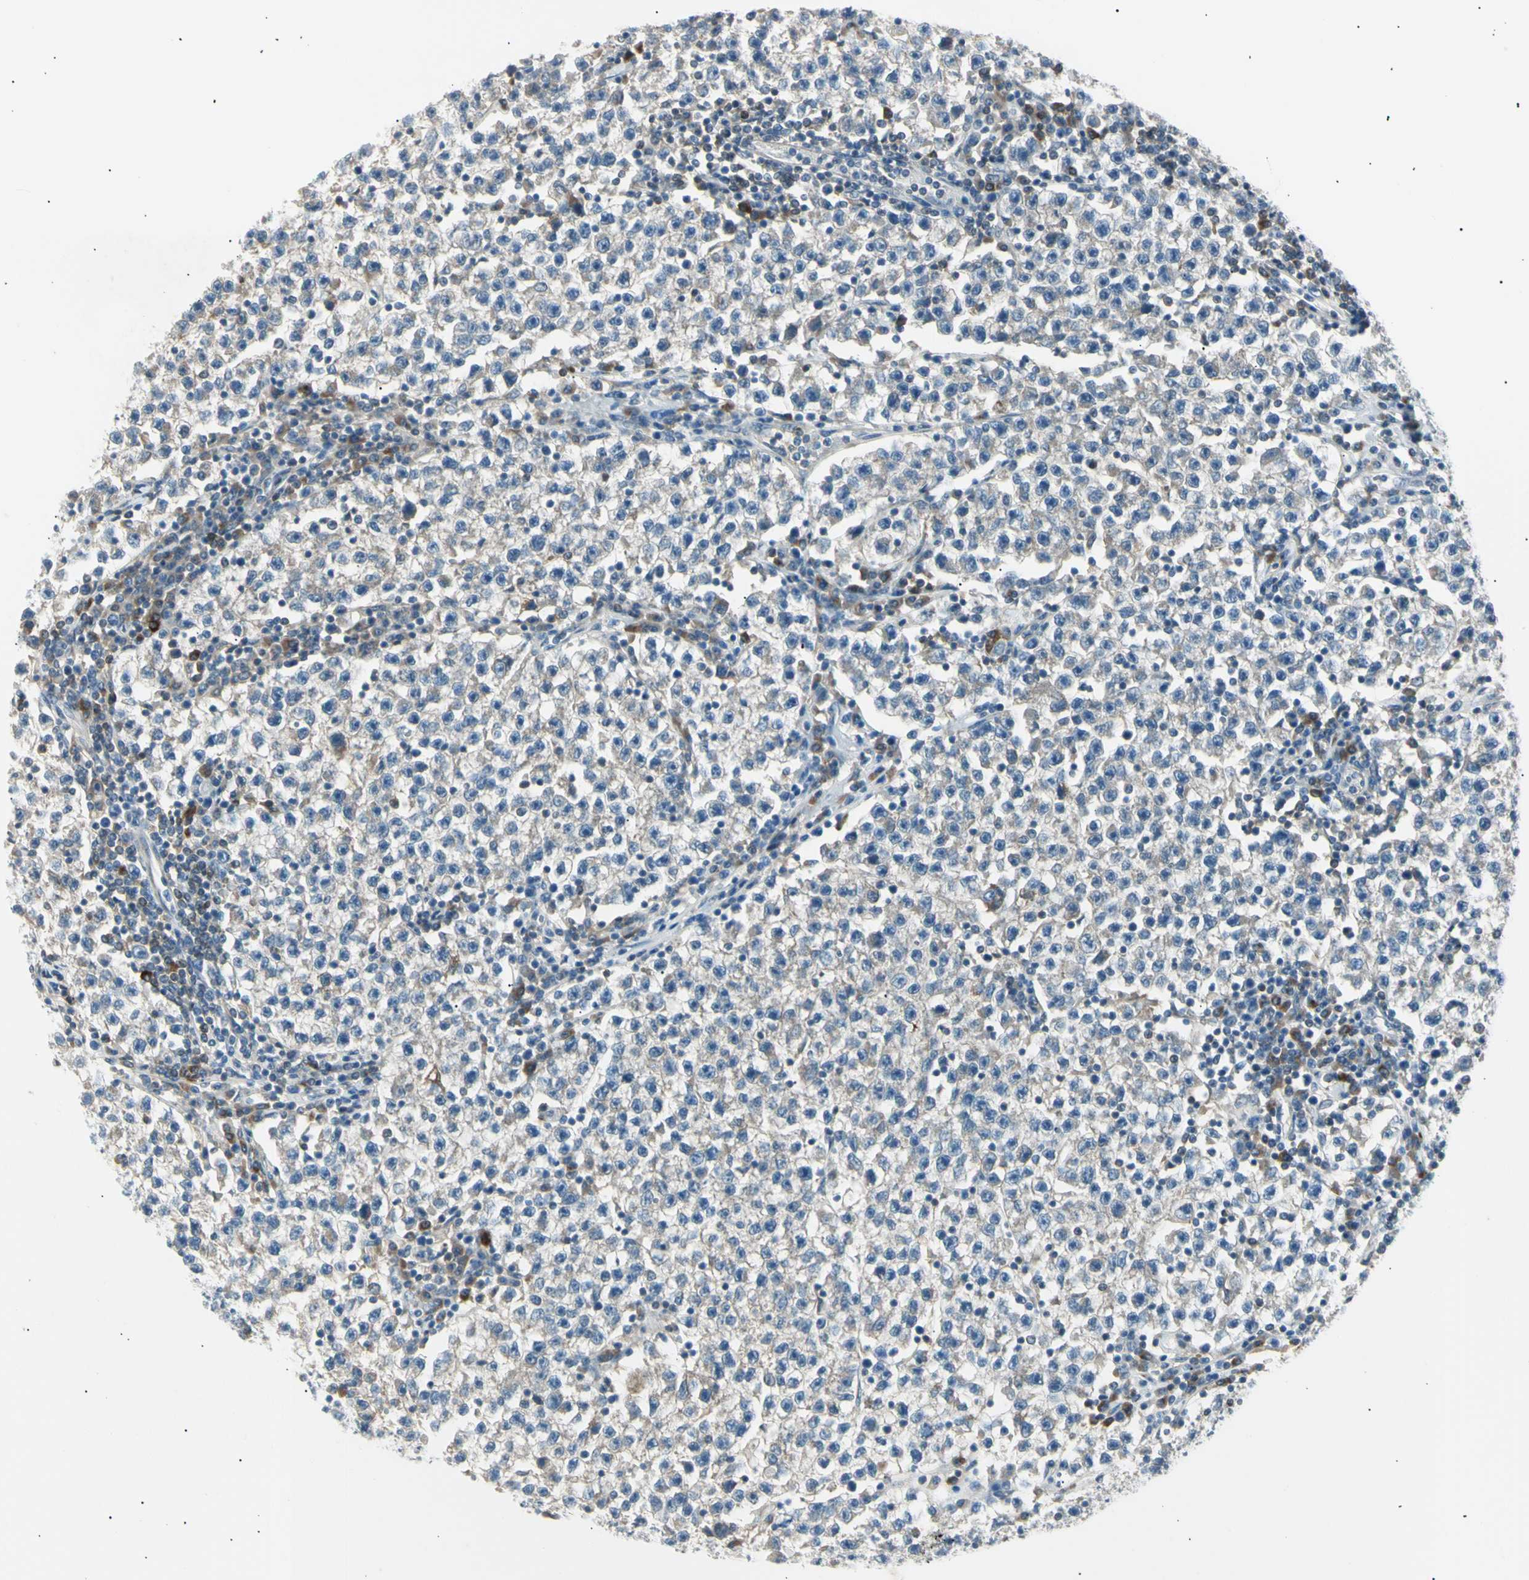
{"staining": {"intensity": "weak", "quantity": "<25%", "location": "cytoplasmic/membranous"}, "tissue": "testis cancer", "cell_type": "Tumor cells", "image_type": "cancer", "snomed": [{"axis": "morphology", "description": "Seminoma, NOS"}, {"axis": "topography", "description": "Testis"}], "caption": "Testis cancer (seminoma) was stained to show a protein in brown. There is no significant positivity in tumor cells.", "gene": "LHPP", "patient": {"sex": "male", "age": 22}}